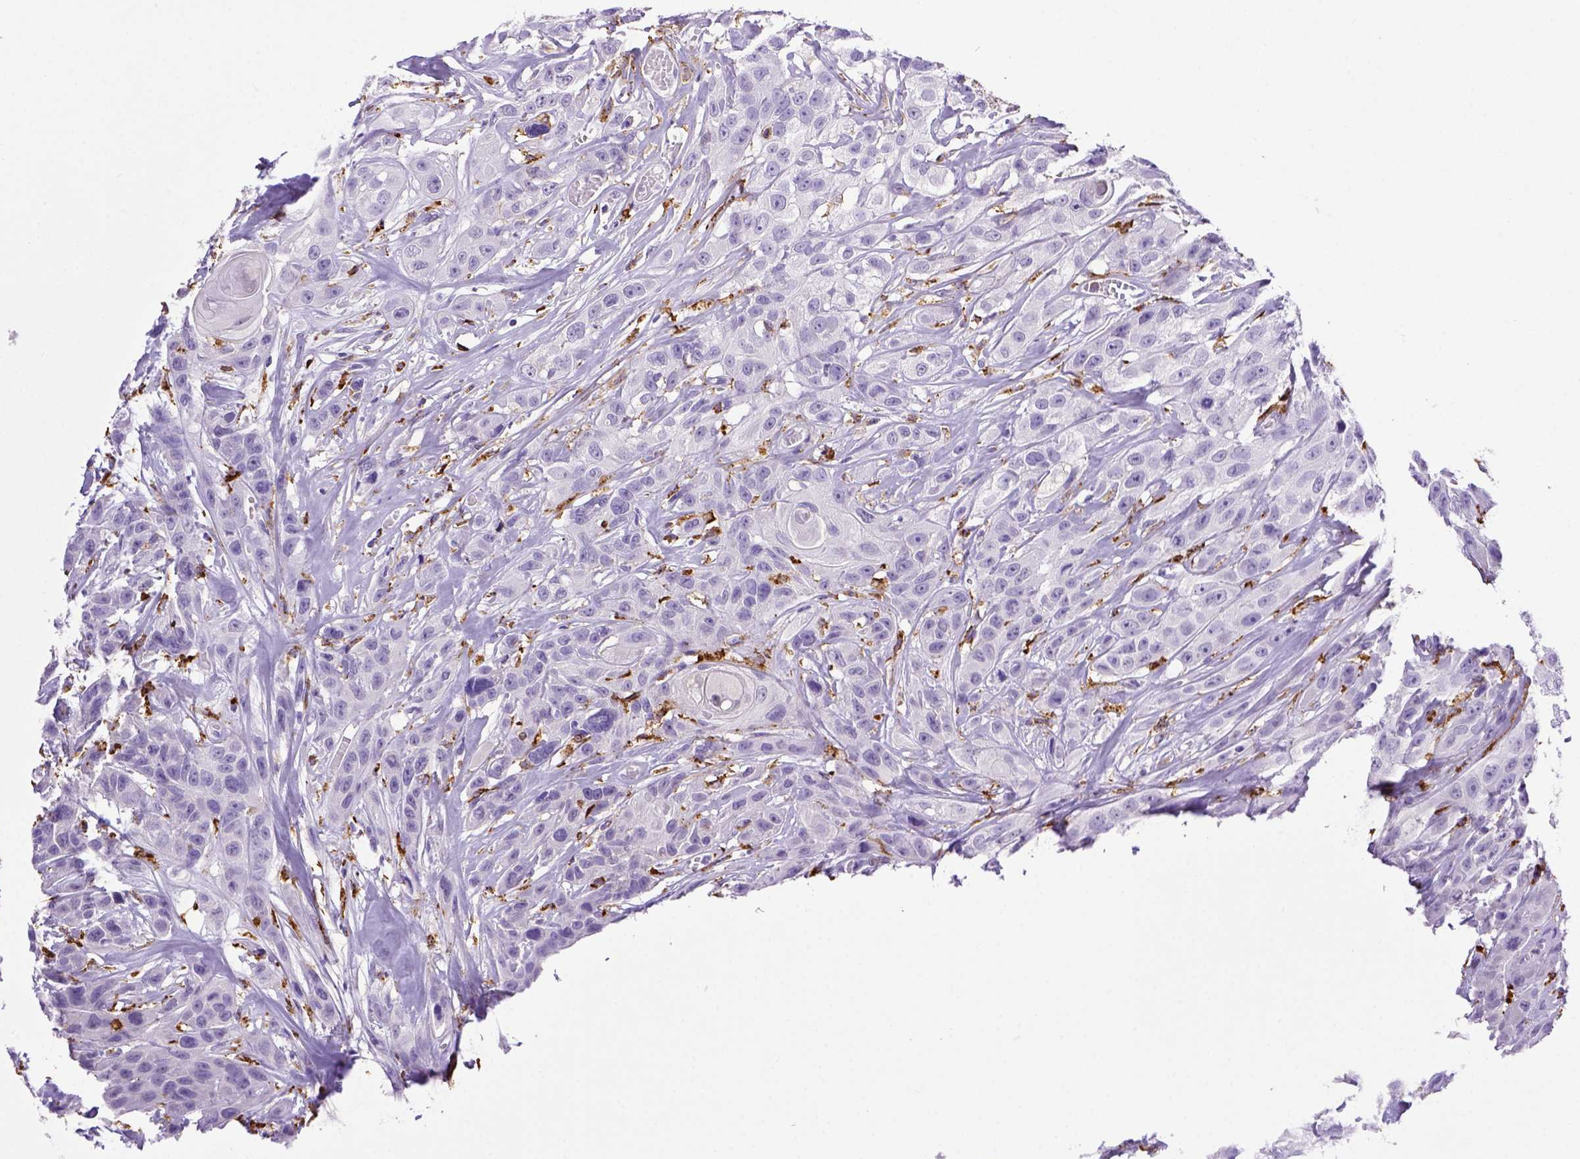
{"staining": {"intensity": "negative", "quantity": "none", "location": "none"}, "tissue": "head and neck cancer", "cell_type": "Tumor cells", "image_type": "cancer", "snomed": [{"axis": "morphology", "description": "Squamous cell carcinoma, NOS"}, {"axis": "topography", "description": "Head-Neck"}], "caption": "DAB (3,3'-diaminobenzidine) immunohistochemical staining of human head and neck squamous cell carcinoma displays no significant expression in tumor cells.", "gene": "CD68", "patient": {"sex": "male", "age": 57}}